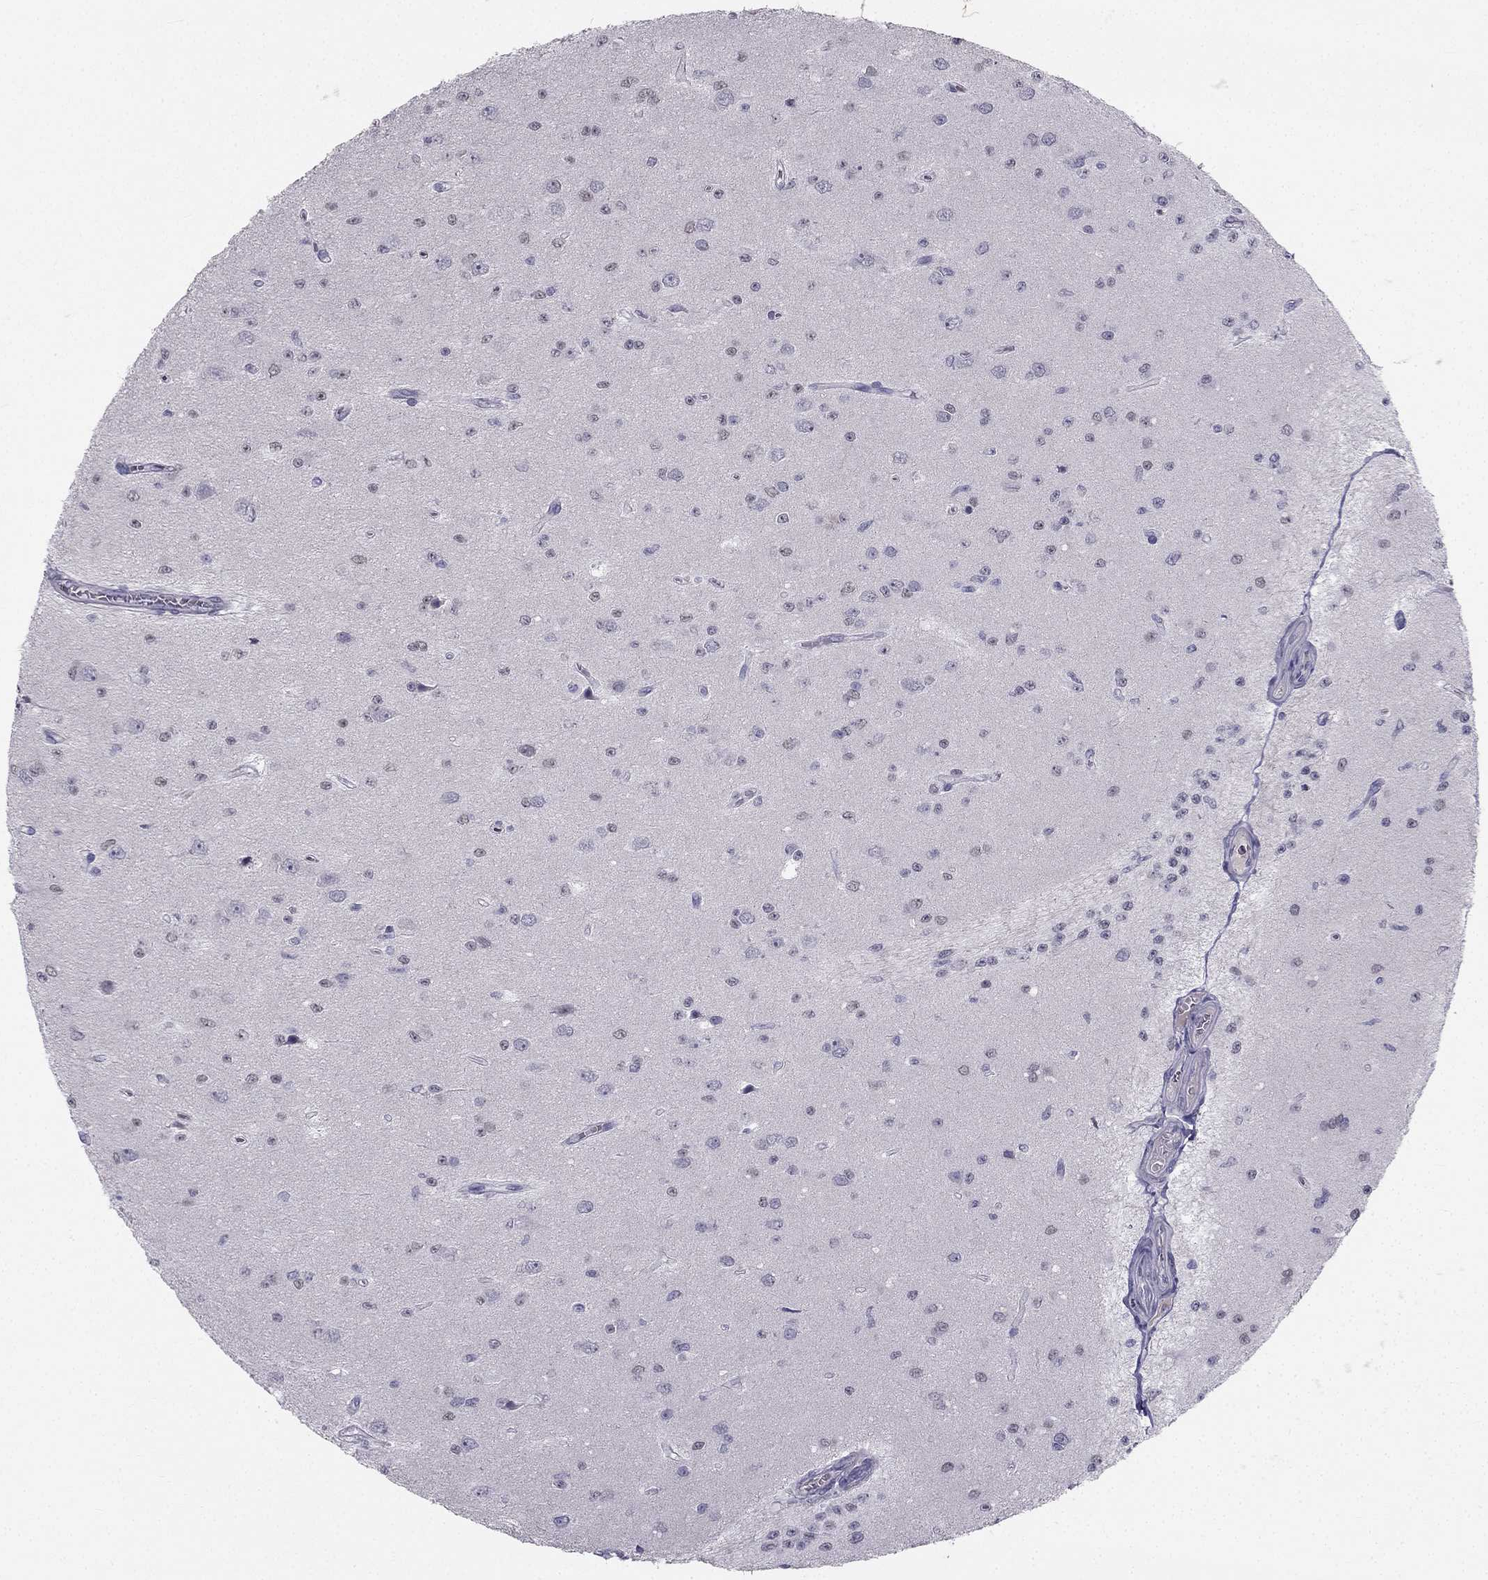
{"staining": {"intensity": "negative", "quantity": "none", "location": "none"}, "tissue": "glioma", "cell_type": "Tumor cells", "image_type": "cancer", "snomed": [{"axis": "morphology", "description": "Glioma, malignant, Low grade"}, {"axis": "topography", "description": "Brain"}], "caption": "The photomicrograph reveals no significant positivity in tumor cells of malignant low-grade glioma.", "gene": "TRPS1", "patient": {"sex": "female", "age": 45}}